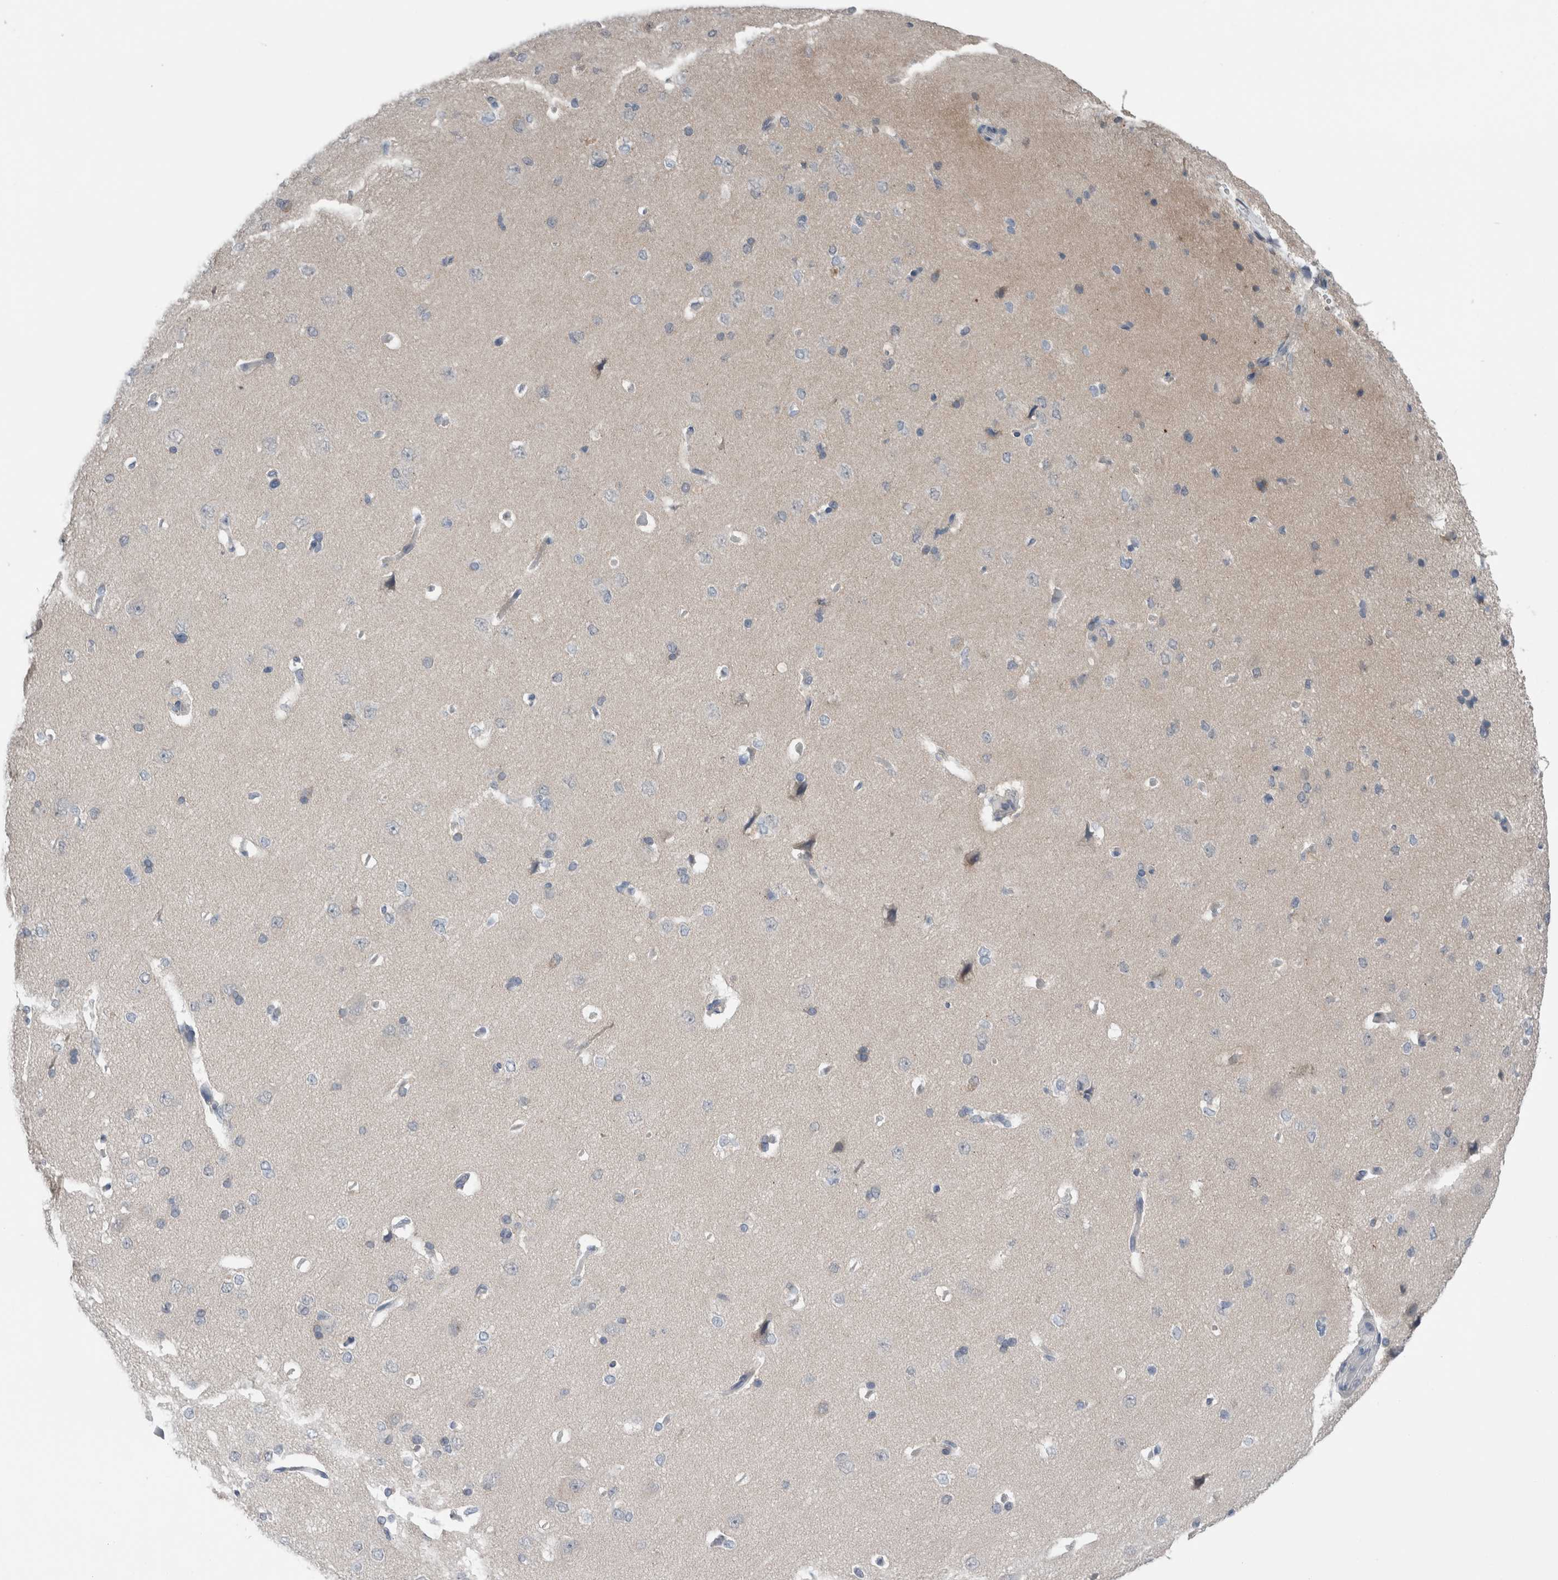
{"staining": {"intensity": "negative", "quantity": "none", "location": "none"}, "tissue": "cerebral cortex", "cell_type": "Endothelial cells", "image_type": "normal", "snomed": [{"axis": "morphology", "description": "Normal tissue, NOS"}, {"axis": "topography", "description": "Cerebral cortex"}], "caption": "Endothelial cells are negative for protein expression in normal human cerebral cortex. The staining was performed using DAB (3,3'-diaminobenzidine) to visualize the protein expression in brown, while the nuclei were stained in blue with hematoxylin (Magnification: 20x).", "gene": "CRNN", "patient": {"sex": "male", "age": 62}}